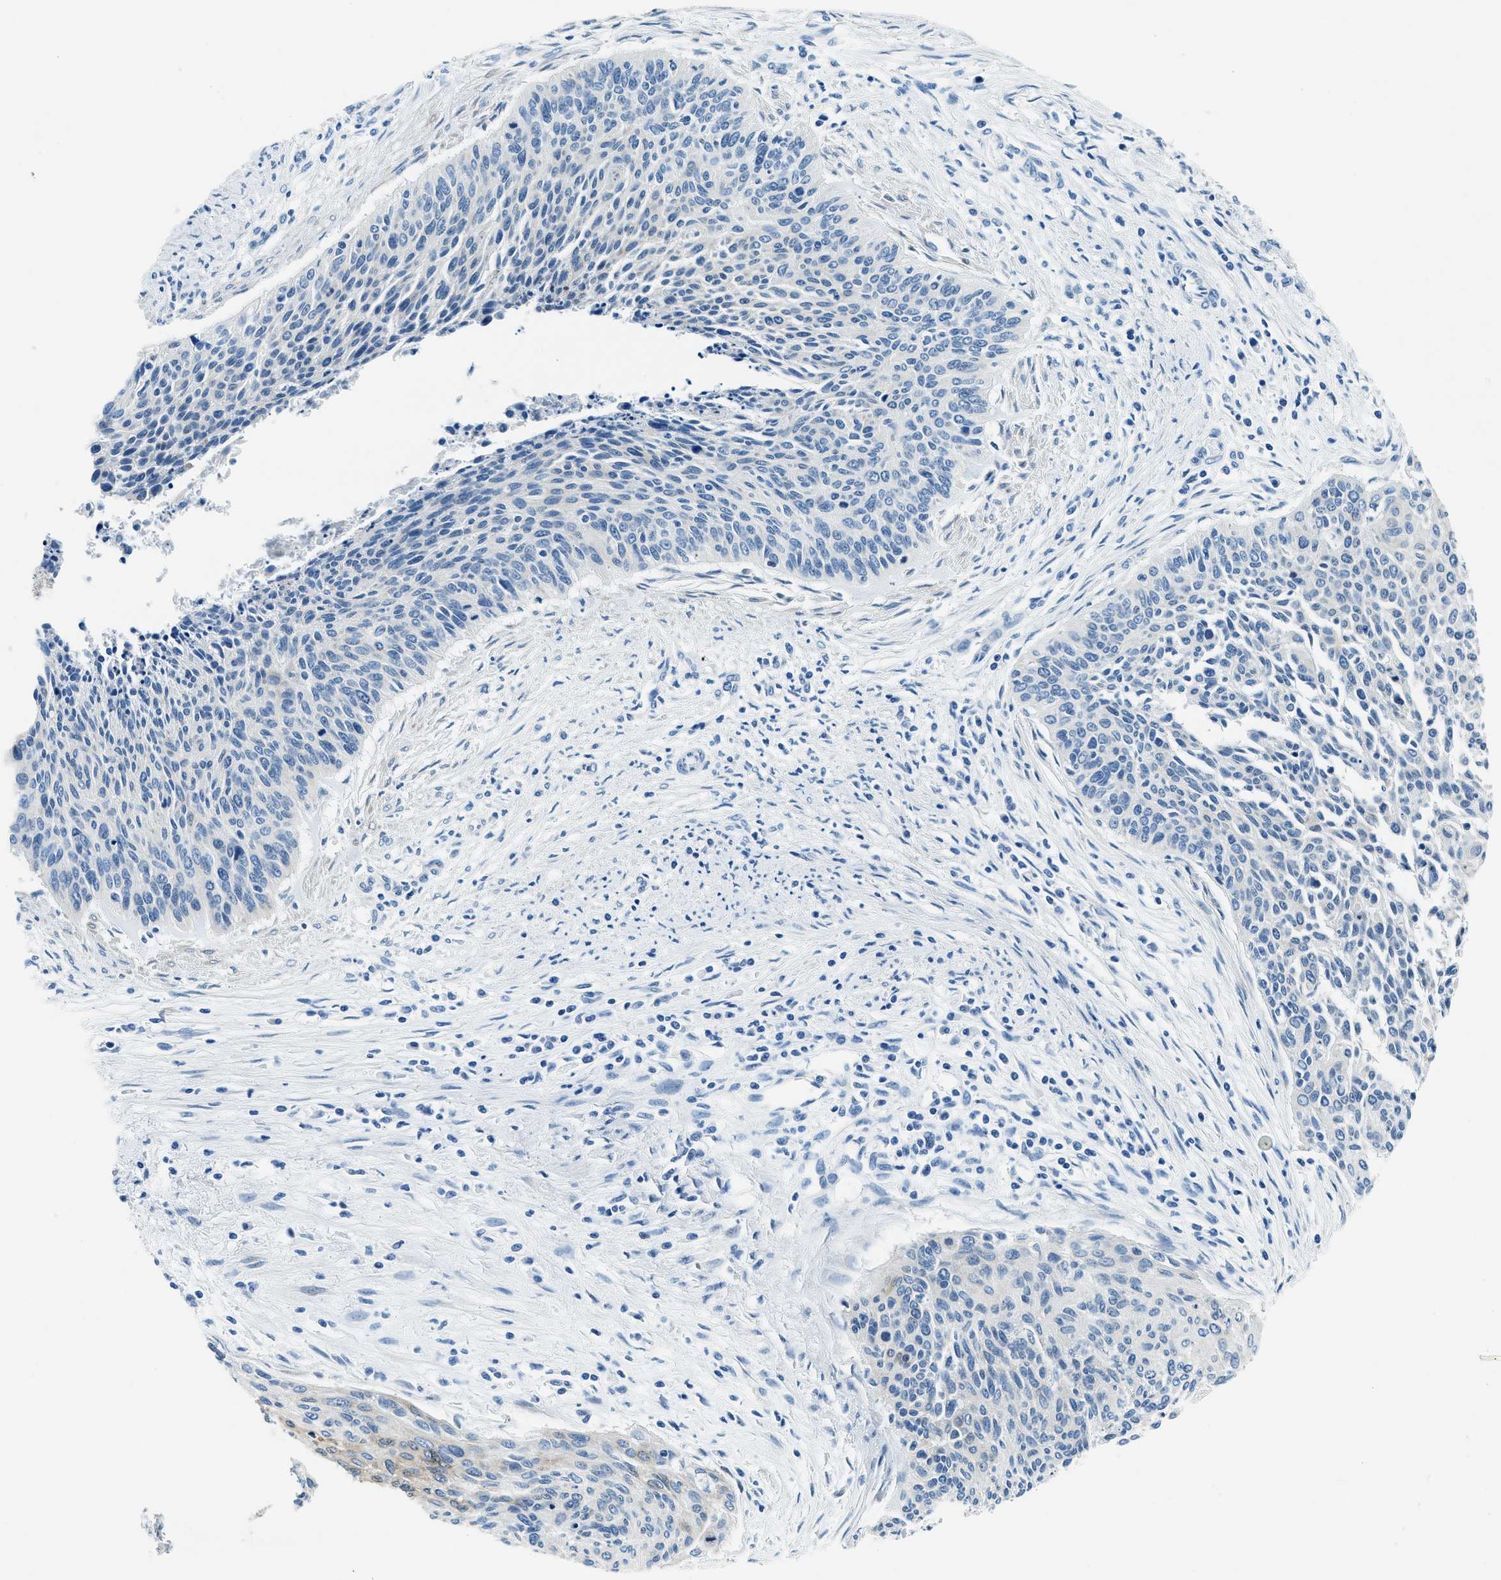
{"staining": {"intensity": "weak", "quantity": "<25%", "location": "cytoplasmic/membranous"}, "tissue": "cervical cancer", "cell_type": "Tumor cells", "image_type": "cancer", "snomed": [{"axis": "morphology", "description": "Squamous cell carcinoma, NOS"}, {"axis": "topography", "description": "Cervix"}], "caption": "The IHC histopathology image has no significant staining in tumor cells of cervical cancer (squamous cell carcinoma) tissue. (DAB immunohistochemistry (IHC) with hematoxylin counter stain).", "gene": "UBAC2", "patient": {"sex": "female", "age": 55}}